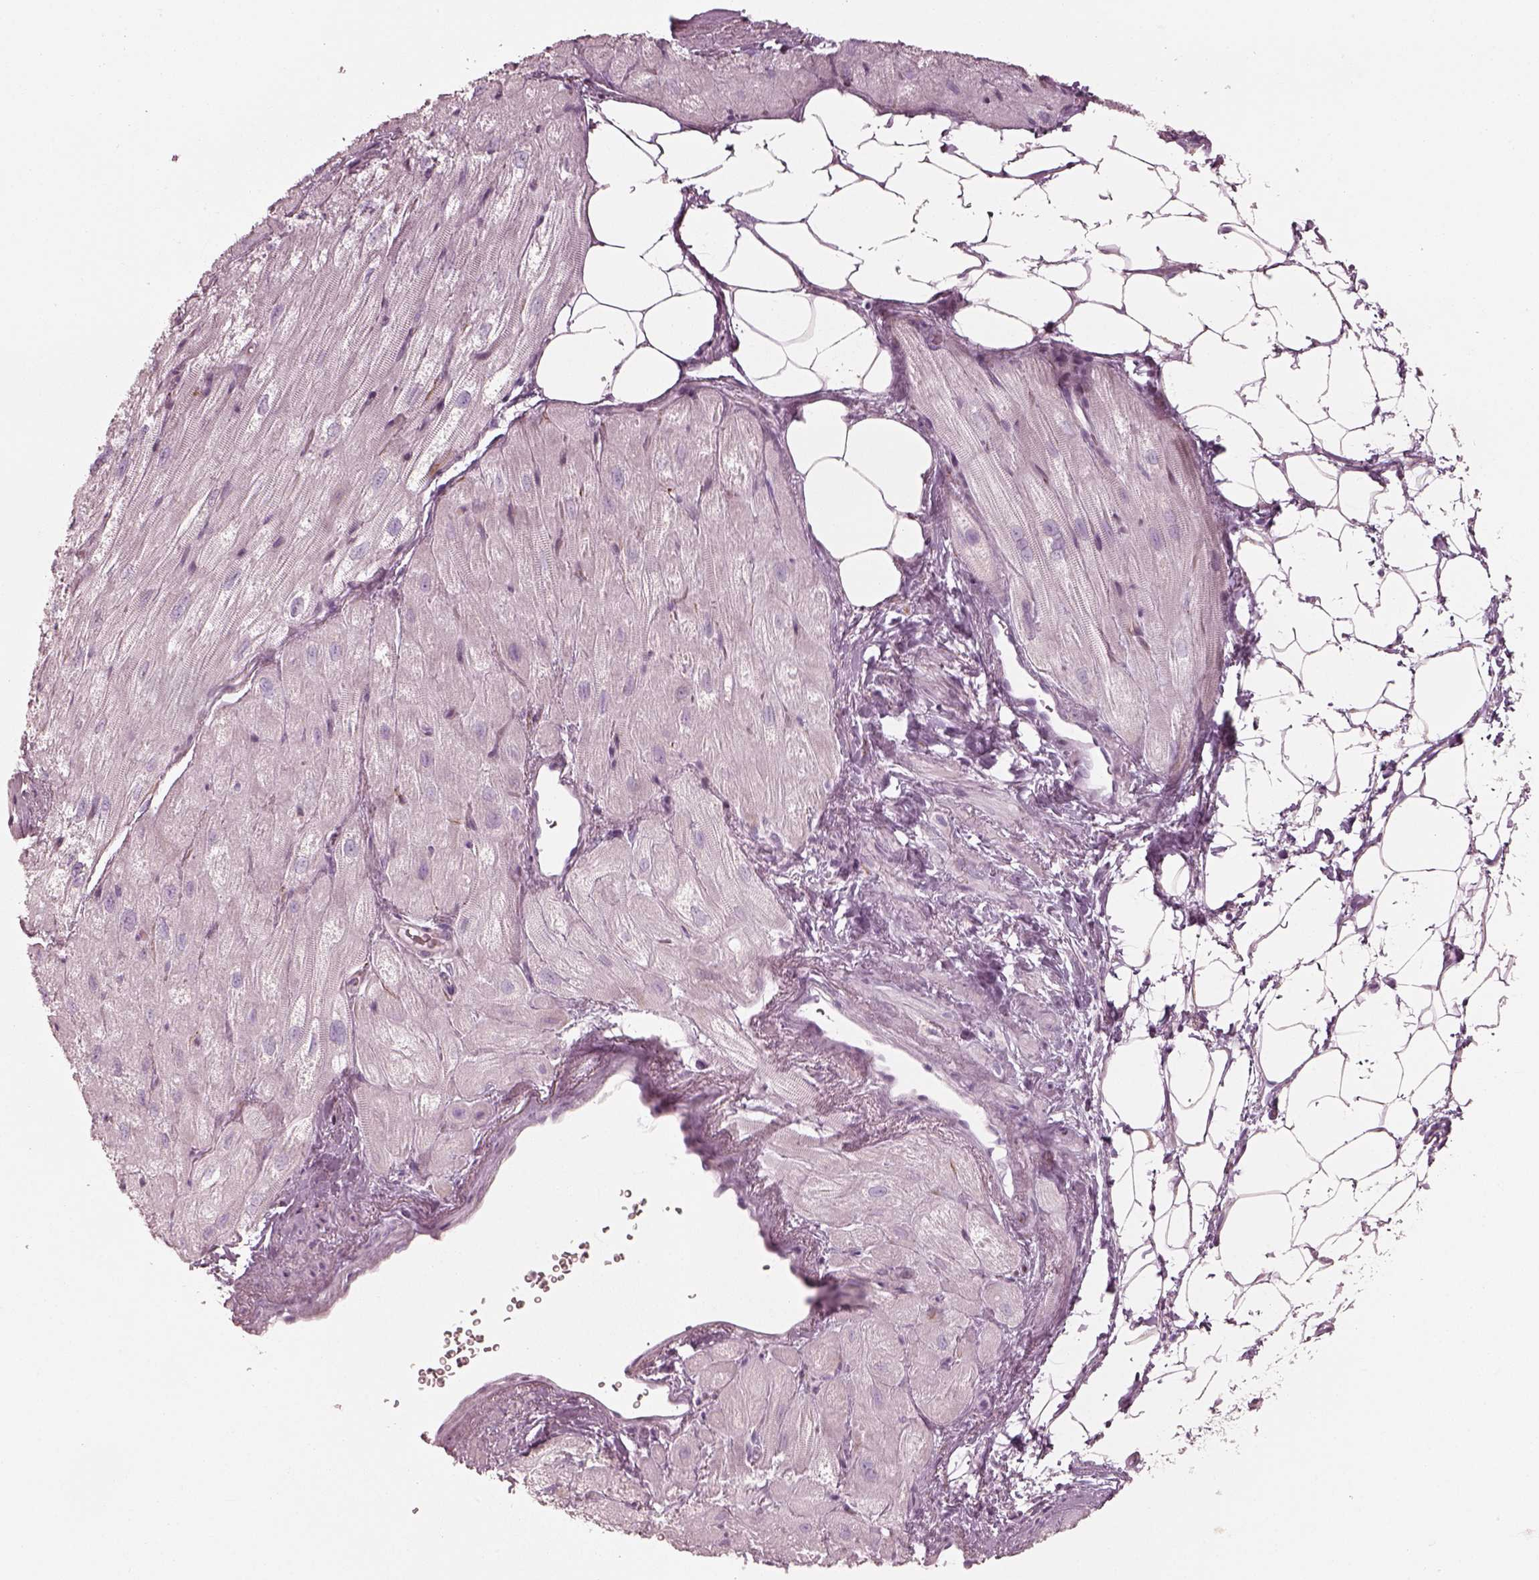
{"staining": {"intensity": "negative", "quantity": "none", "location": "none"}, "tissue": "heart muscle", "cell_type": "Cardiomyocytes", "image_type": "normal", "snomed": [{"axis": "morphology", "description": "Normal tissue, NOS"}, {"axis": "topography", "description": "Heart"}], "caption": "High power microscopy photomicrograph of an IHC histopathology image of unremarkable heart muscle, revealing no significant expression in cardiomyocytes.", "gene": "ENSG00000289258", "patient": {"sex": "female", "age": 69}}